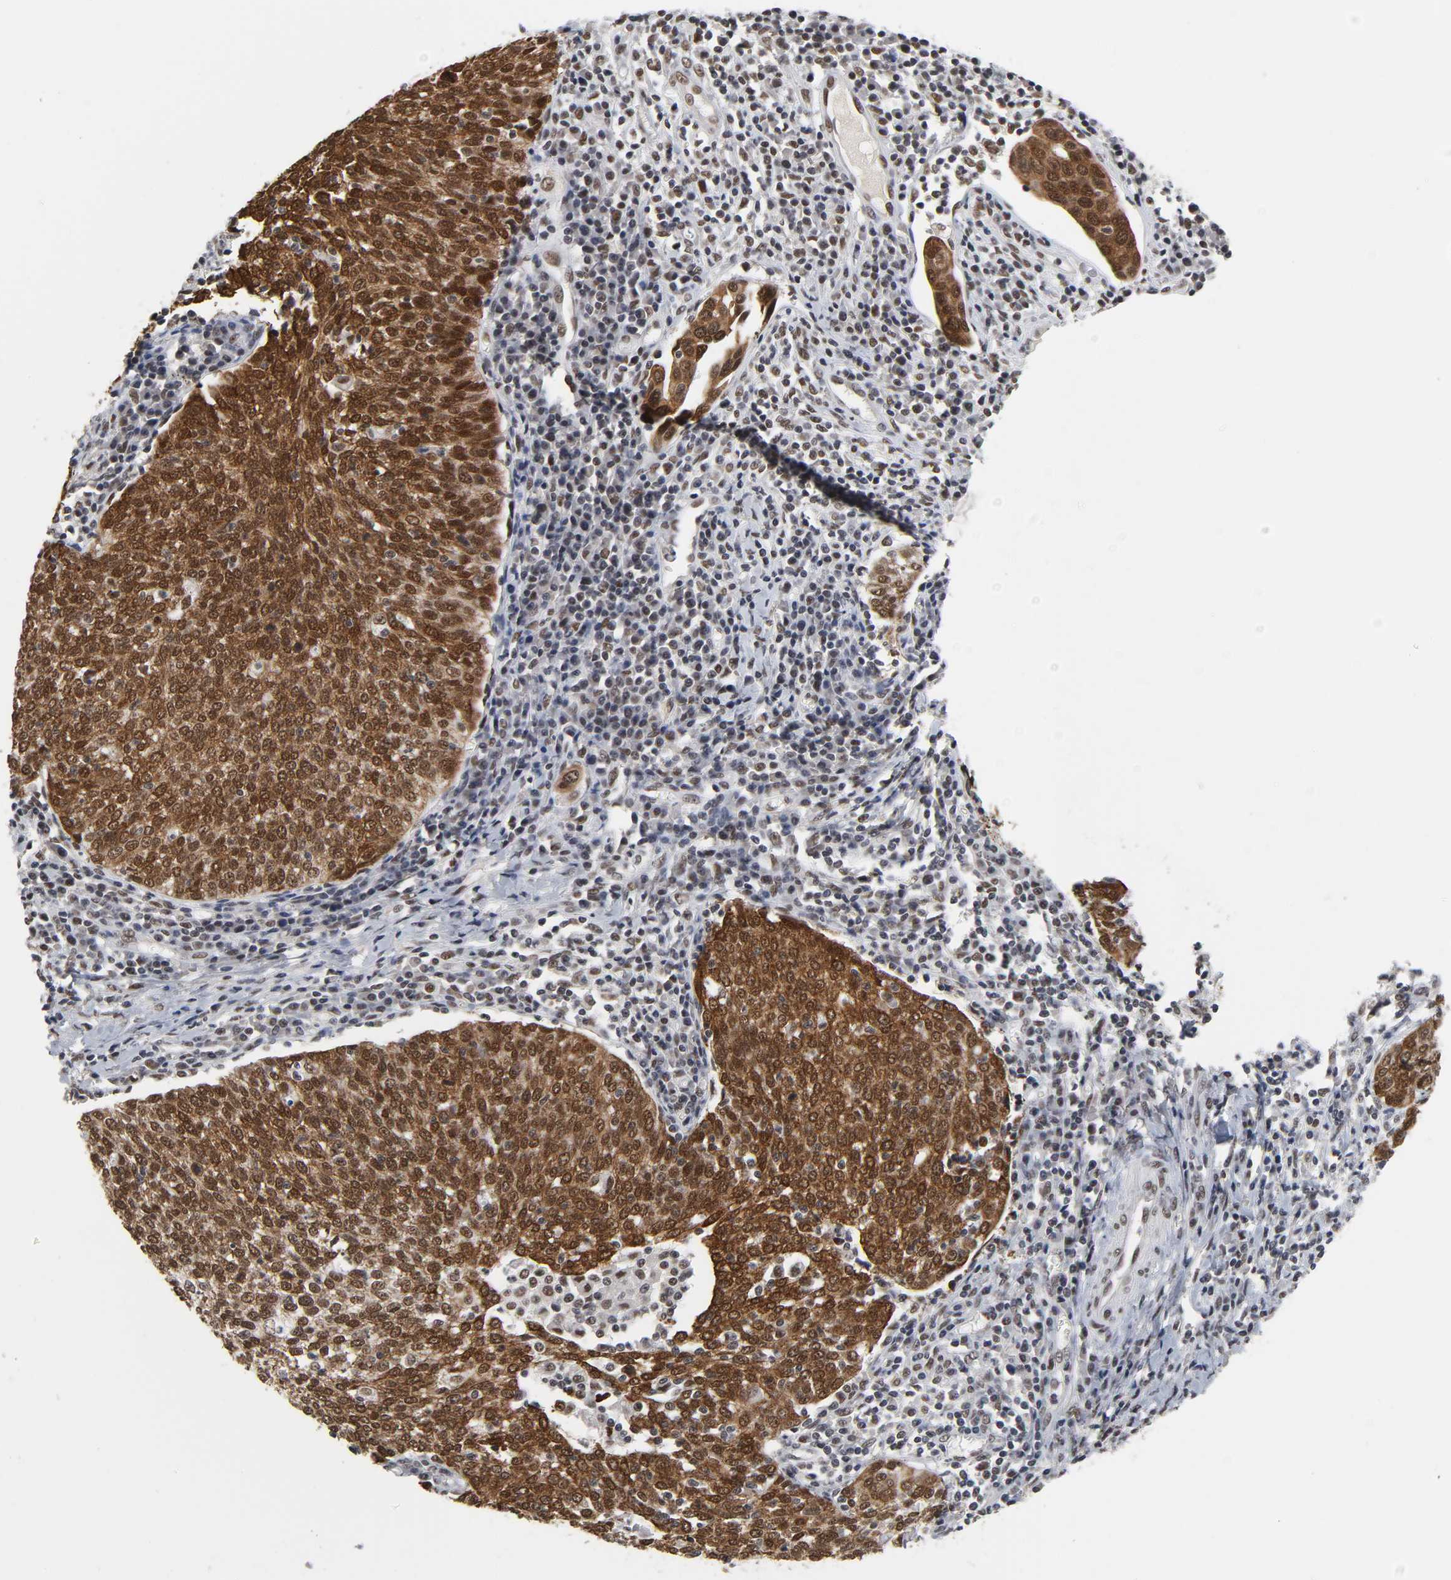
{"staining": {"intensity": "moderate", "quantity": ">75%", "location": "cytoplasmic/membranous,nuclear"}, "tissue": "cervical cancer", "cell_type": "Tumor cells", "image_type": "cancer", "snomed": [{"axis": "morphology", "description": "Squamous cell carcinoma, NOS"}, {"axis": "topography", "description": "Cervix"}], "caption": "This photomicrograph reveals IHC staining of human squamous cell carcinoma (cervical), with medium moderate cytoplasmic/membranous and nuclear positivity in about >75% of tumor cells.", "gene": "TRIM33", "patient": {"sex": "female", "age": 40}}